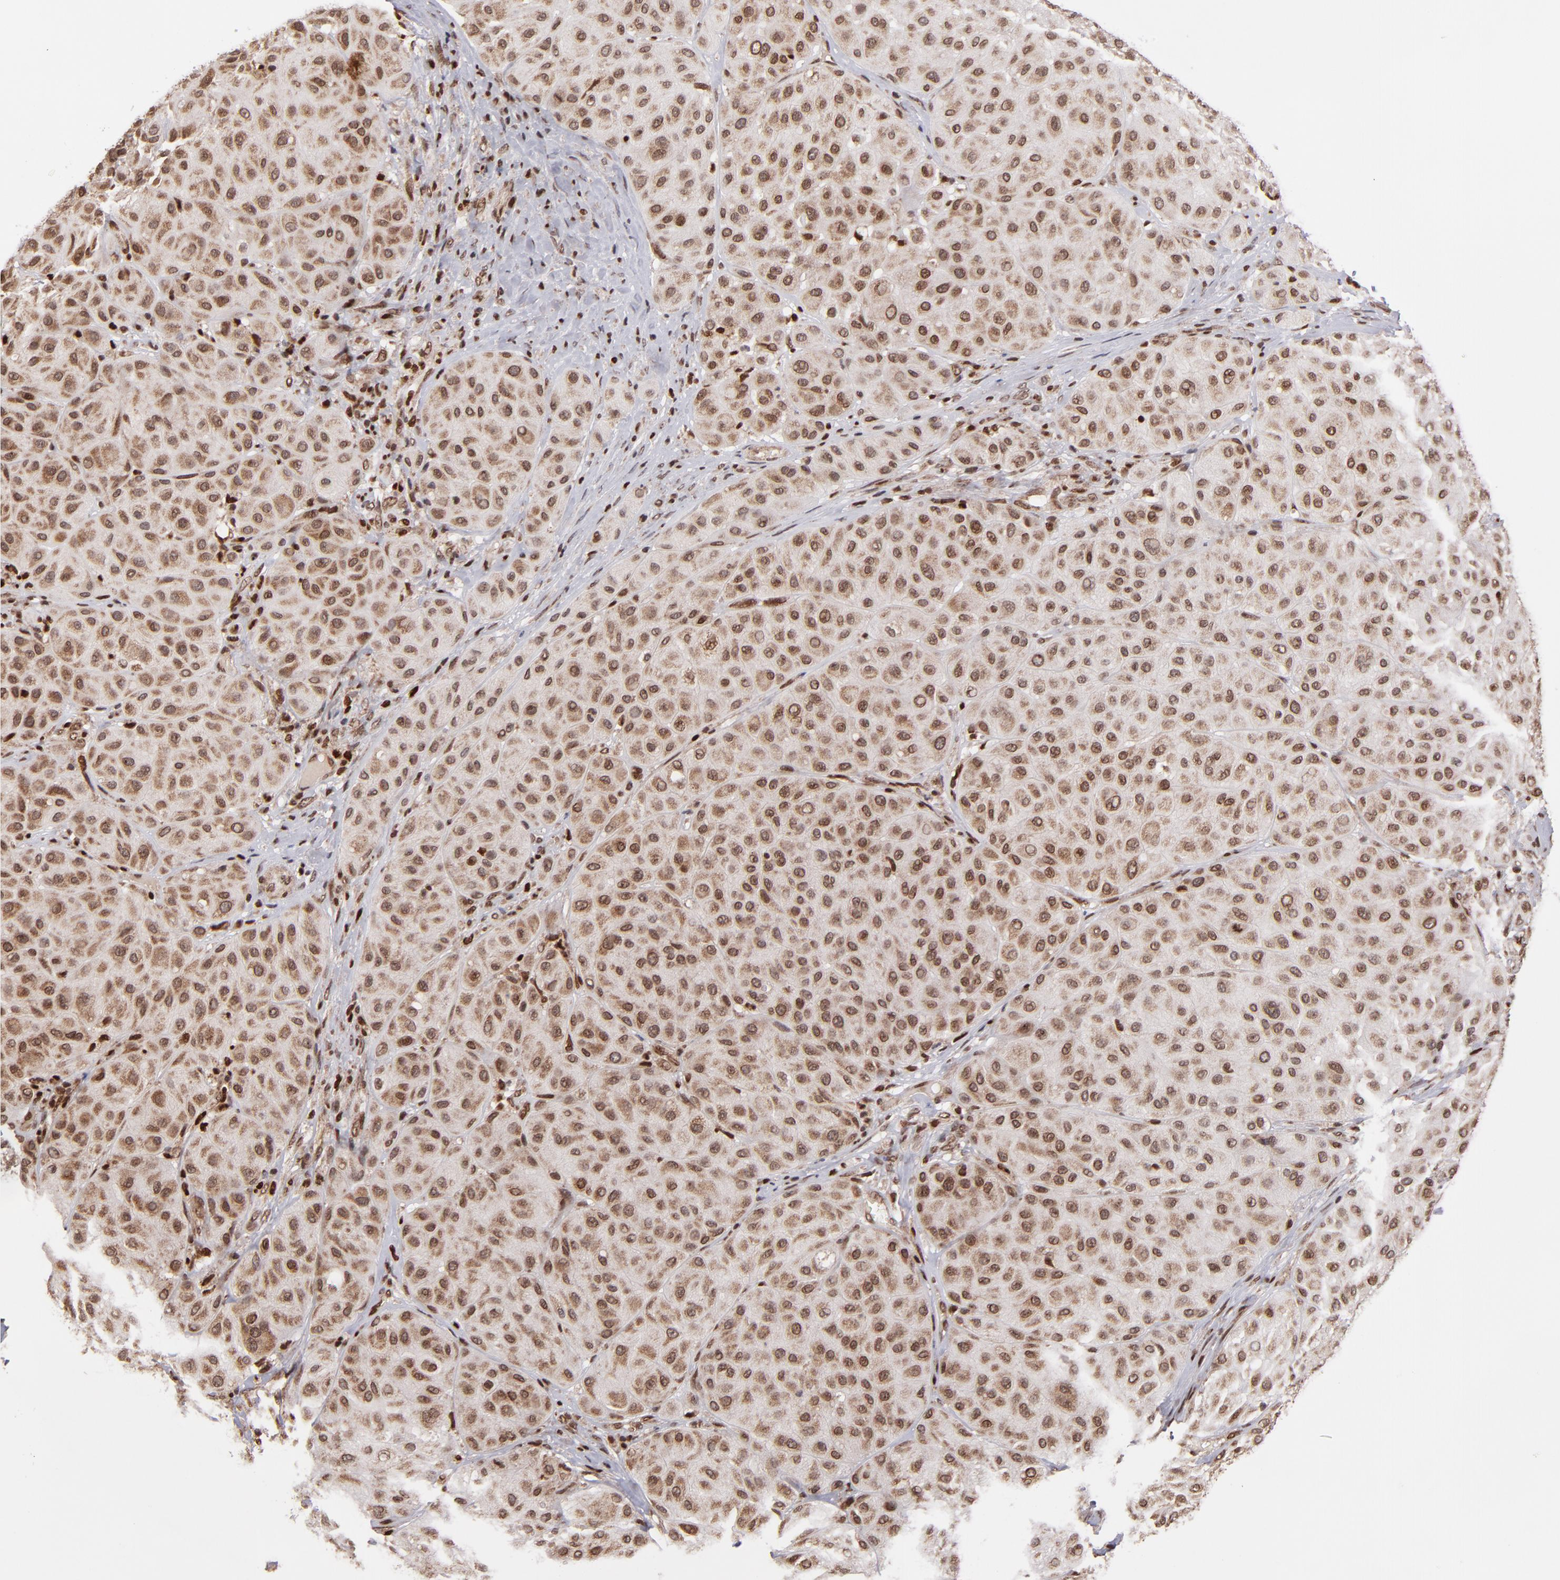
{"staining": {"intensity": "moderate", "quantity": ">75%", "location": "cytoplasmic/membranous,nuclear"}, "tissue": "melanoma", "cell_type": "Tumor cells", "image_type": "cancer", "snomed": [{"axis": "morphology", "description": "Normal tissue, NOS"}, {"axis": "morphology", "description": "Malignant melanoma, Metastatic site"}, {"axis": "topography", "description": "Skin"}], "caption": "Malignant melanoma (metastatic site) stained for a protein shows moderate cytoplasmic/membranous and nuclear positivity in tumor cells. (Stains: DAB in brown, nuclei in blue, Microscopy: brightfield microscopy at high magnification).", "gene": "TOP1MT", "patient": {"sex": "male", "age": 41}}